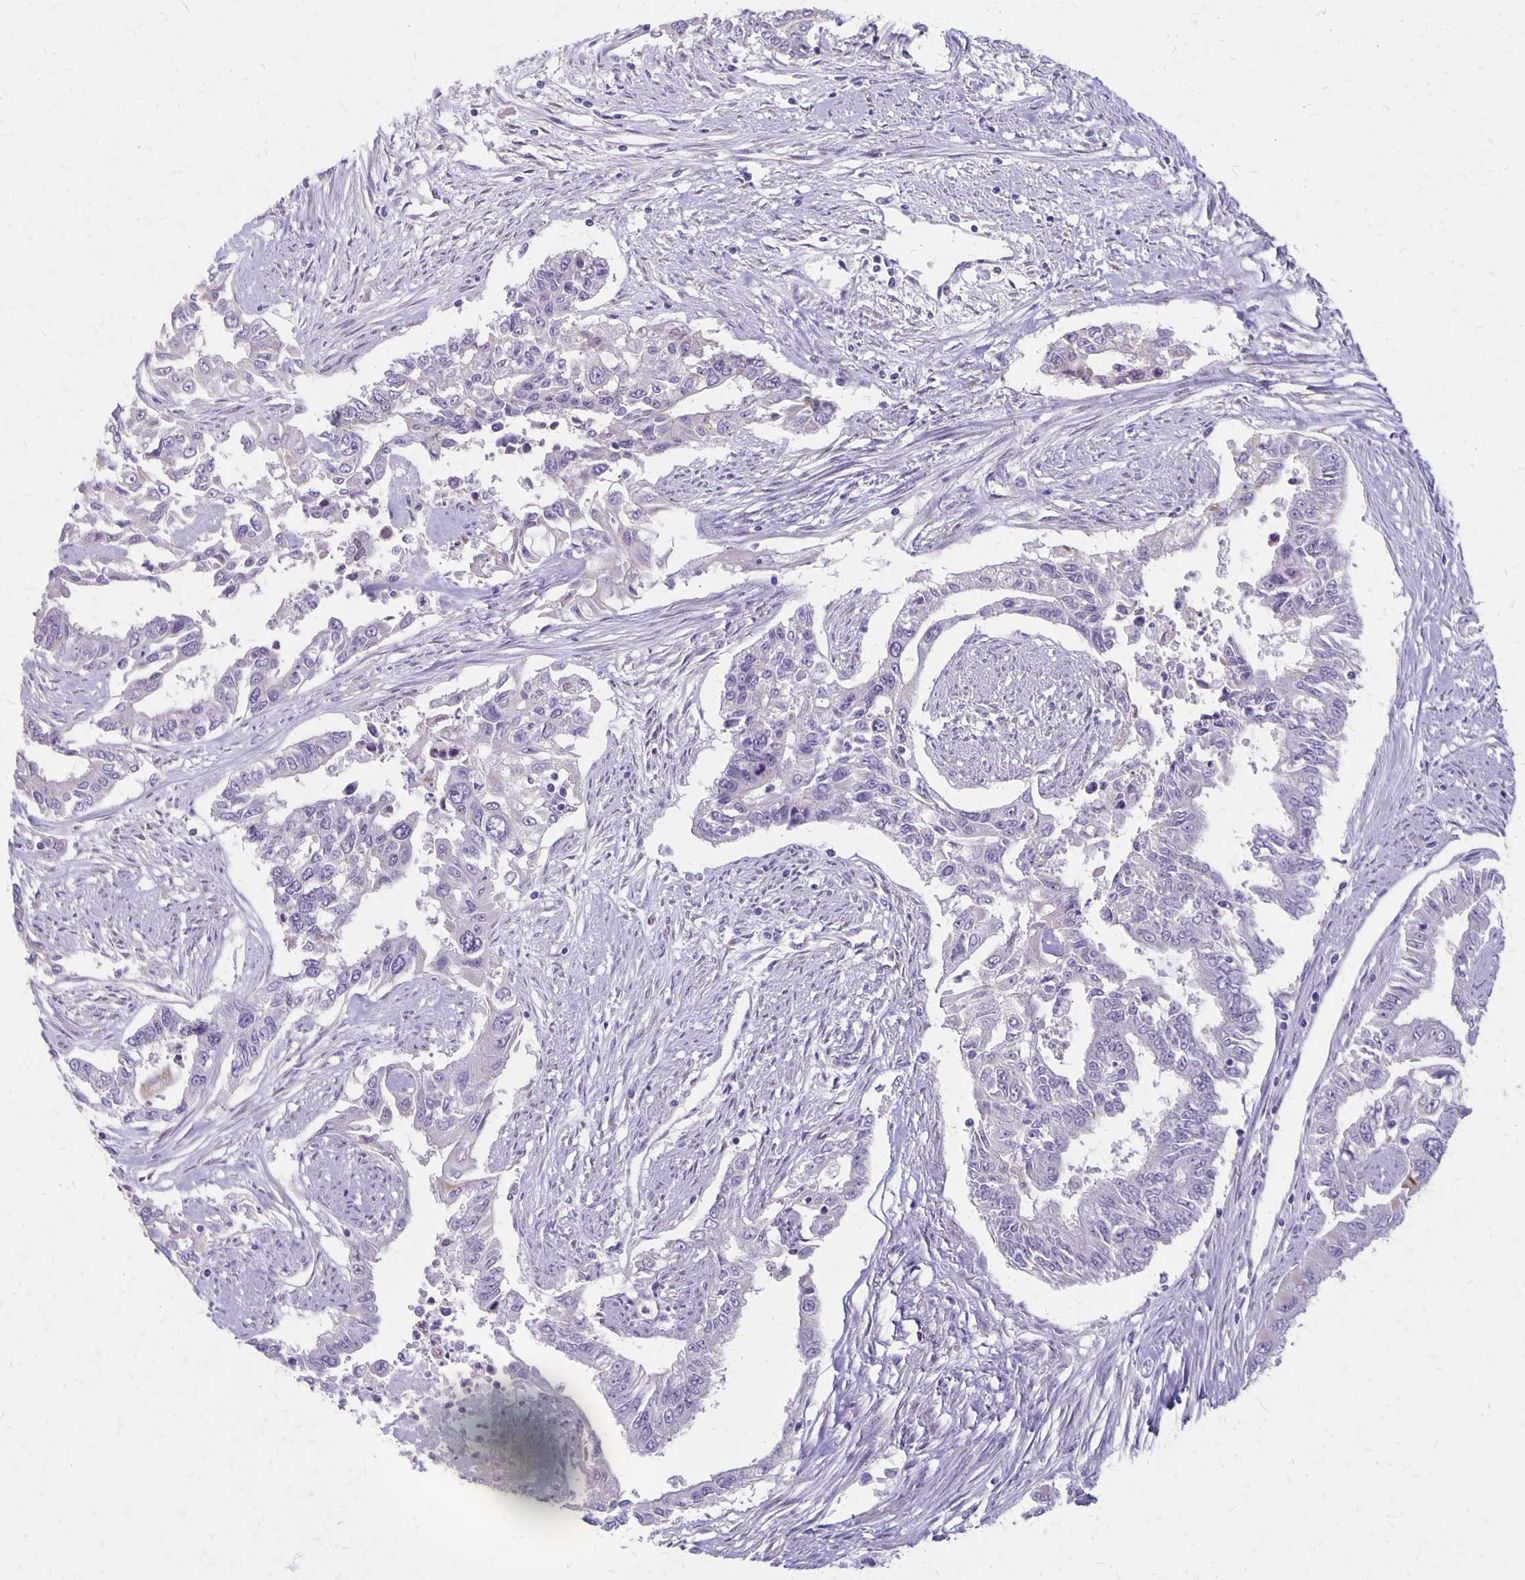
{"staining": {"intensity": "negative", "quantity": "none", "location": "none"}, "tissue": "endometrial cancer", "cell_type": "Tumor cells", "image_type": "cancer", "snomed": [{"axis": "morphology", "description": "Adenocarcinoma, NOS"}, {"axis": "topography", "description": "Uterus"}], "caption": "This is an IHC photomicrograph of human endometrial cancer (adenocarcinoma). There is no staining in tumor cells.", "gene": "HOMER1", "patient": {"sex": "female", "age": 59}}